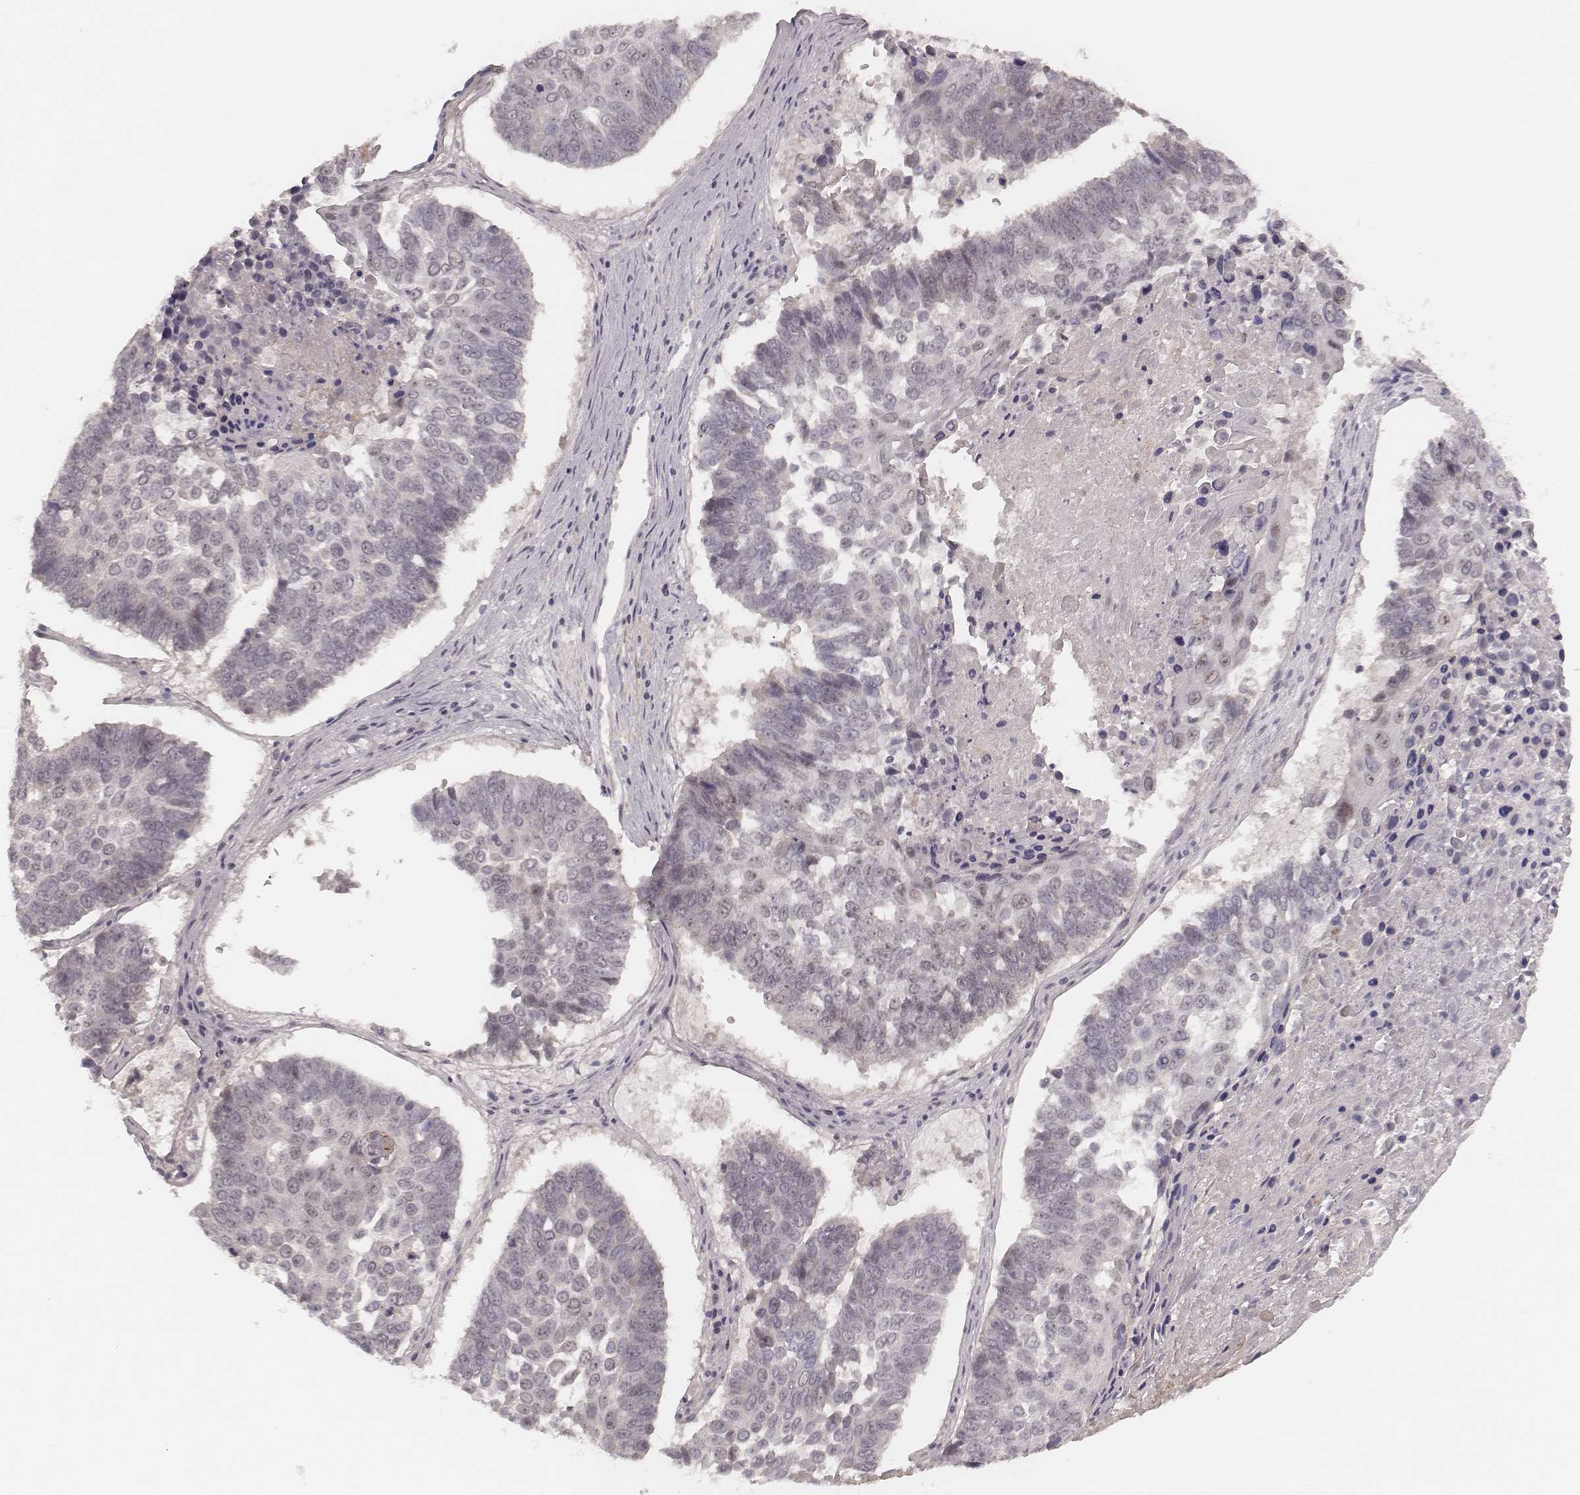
{"staining": {"intensity": "negative", "quantity": "none", "location": "none"}, "tissue": "lung cancer", "cell_type": "Tumor cells", "image_type": "cancer", "snomed": [{"axis": "morphology", "description": "Squamous cell carcinoma, NOS"}, {"axis": "topography", "description": "Lung"}], "caption": "Immunohistochemistry (IHC) micrograph of neoplastic tissue: human squamous cell carcinoma (lung) stained with DAB displays no significant protein expression in tumor cells.", "gene": "FAM13B", "patient": {"sex": "male", "age": 73}}